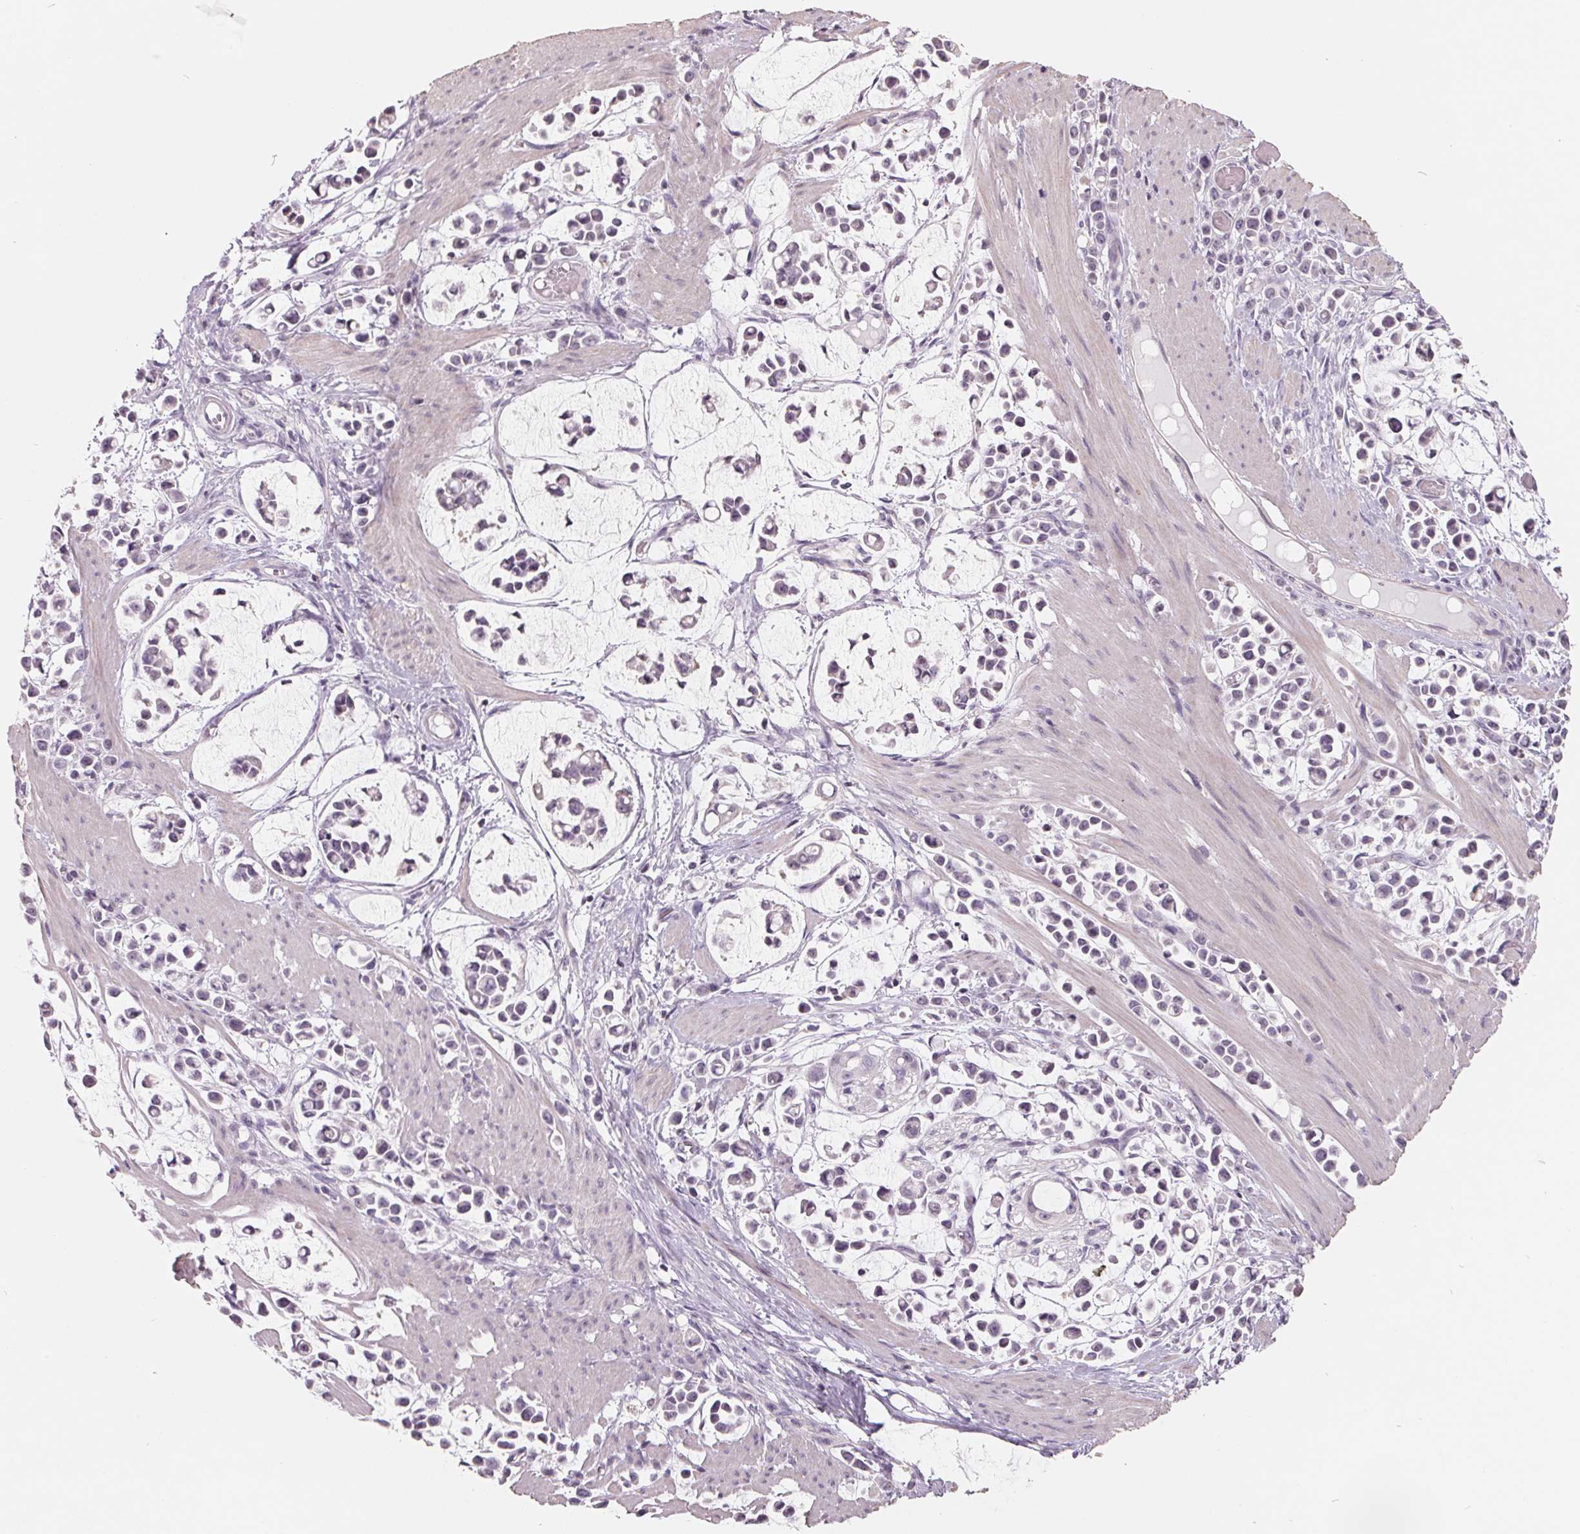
{"staining": {"intensity": "negative", "quantity": "none", "location": "none"}, "tissue": "stomach cancer", "cell_type": "Tumor cells", "image_type": "cancer", "snomed": [{"axis": "morphology", "description": "Adenocarcinoma, NOS"}, {"axis": "topography", "description": "Stomach"}], "caption": "Photomicrograph shows no significant protein expression in tumor cells of adenocarcinoma (stomach).", "gene": "FTCD", "patient": {"sex": "male", "age": 82}}